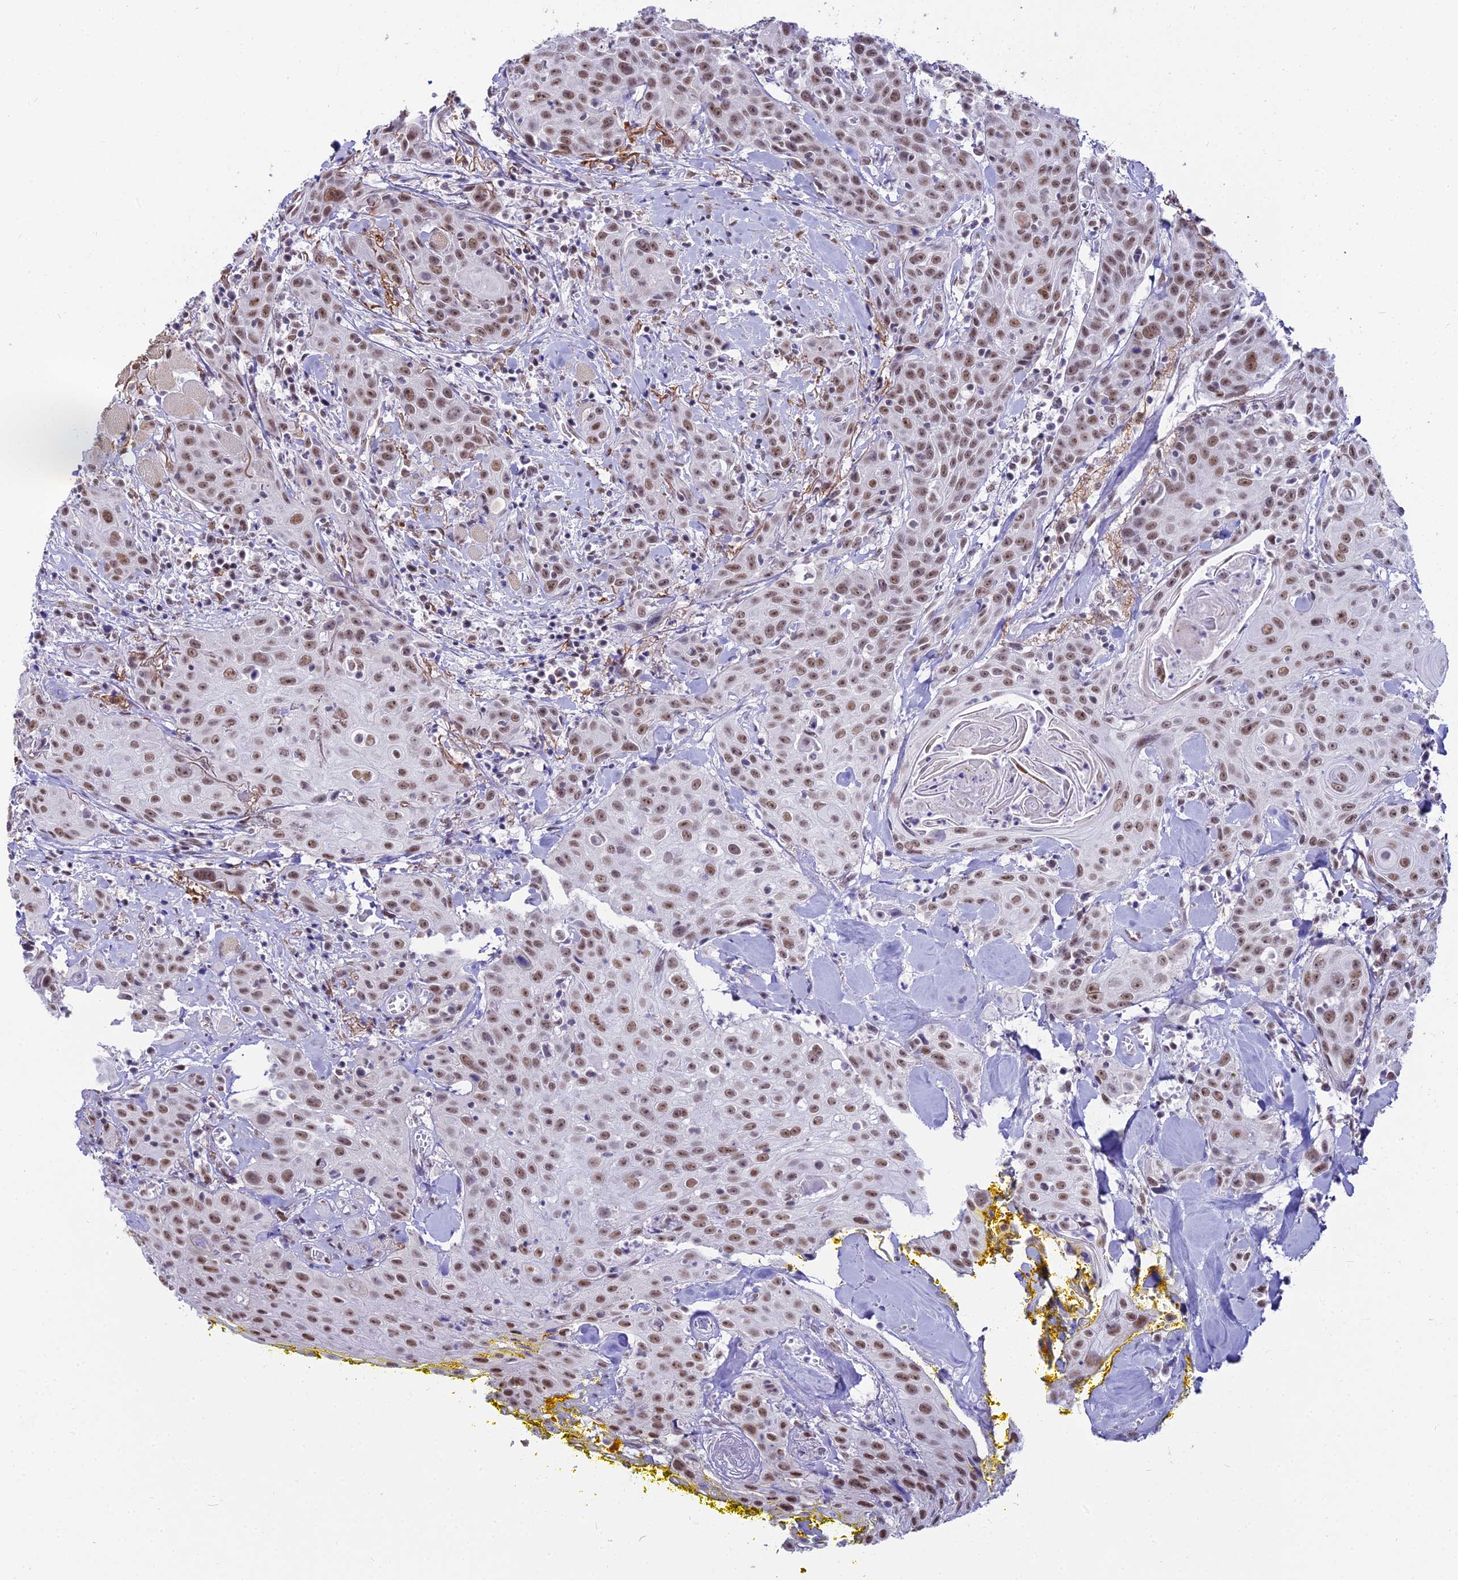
{"staining": {"intensity": "moderate", "quantity": ">75%", "location": "nuclear"}, "tissue": "head and neck cancer", "cell_type": "Tumor cells", "image_type": "cancer", "snomed": [{"axis": "morphology", "description": "Squamous cell carcinoma, NOS"}, {"axis": "topography", "description": "Oral tissue"}, {"axis": "topography", "description": "Head-Neck"}], "caption": "High-power microscopy captured an IHC image of head and neck cancer, revealing moderate nuclear positivity in about >75% of tumor cells. The staining was performed using DAB, with brown indicating positive protein expression. Nuclei are stained blue with hematoxylin.", "gene": "RBM12", "patient": {"sex": "female", "age": 82}}